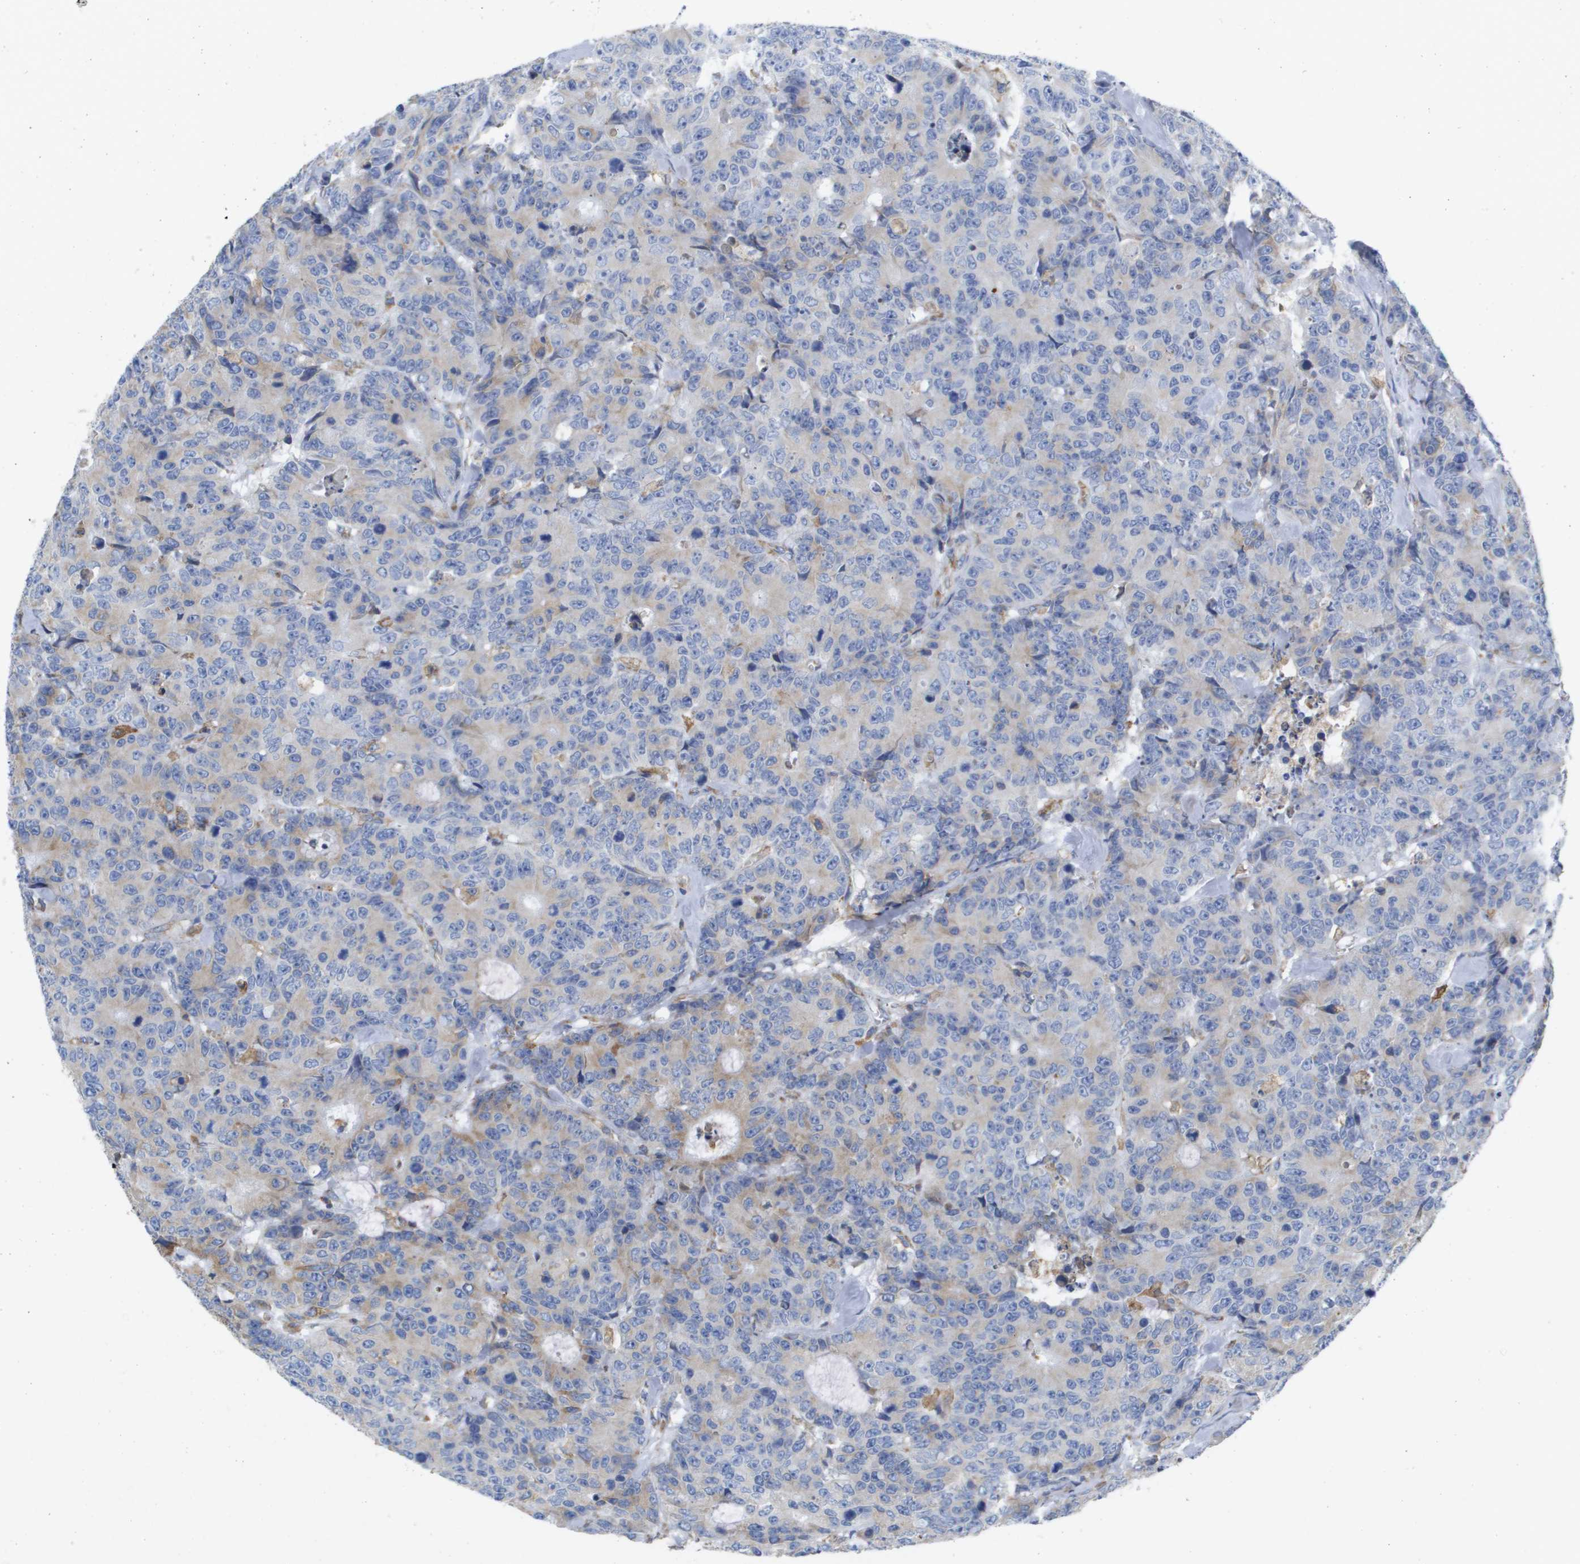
{"staining": {"intensity": "negative", "quantity": "none", "location": "none"}, "tissue": "colorectal cancer", "cell_type": "Tumor cells", "image_type": "cancer", "snomed": [{"axis": "morphology", "description": "Adenocarcinoma, NOS"}, {"axis": "topography", "description": "Colon"}], "caption": "IHC of human adenocarcinoma (colorectal) exhibits no positivity in tumor cells.", "gene": "SDR42E1", "patient": {"sex": "female", "age": 86}}